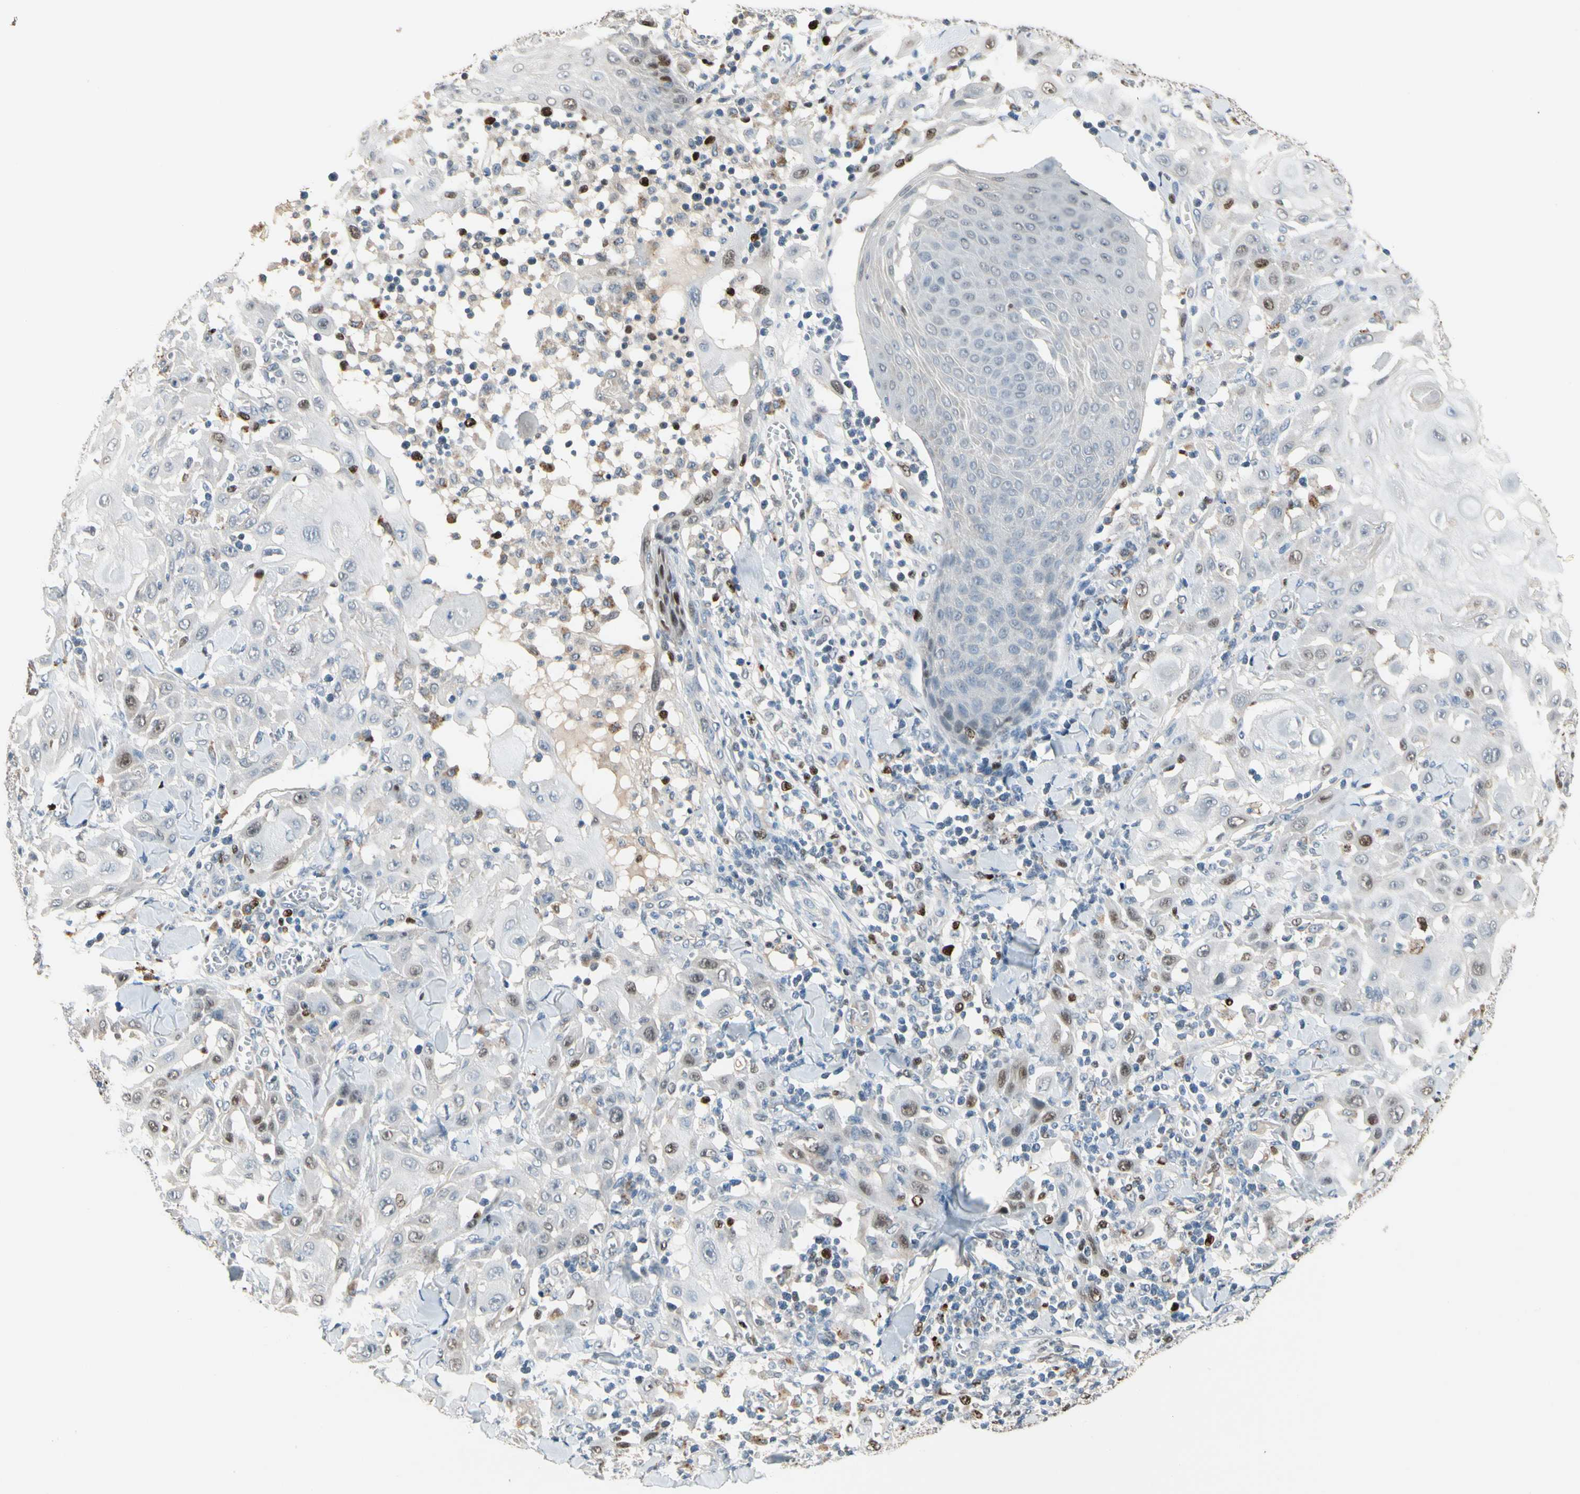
{"staining": {"intensity": "moderate", "quantity": "<25%", "location": "nuclear"}, "tissue": "skin cancer", "cell_type": "Tumor cells", "image_type": "cancer", "snomed": [{"axis": "morphology", "description": "Squamous cell carcinoma, NOS"}, {"axis": "topography", "description": "Skin"}], "caption": "A histopathology image of human squamous cell carcinoma (skin) stained for a protein reveals moderate nuclear brown staining in tumor cells. Using DAB (brown) and hematoxylin (blue) stains, captured at high magnification using brightfield microscopy.", "gene": "ZKSCAN4", "patient": {"sex": "male", "age": 24}}